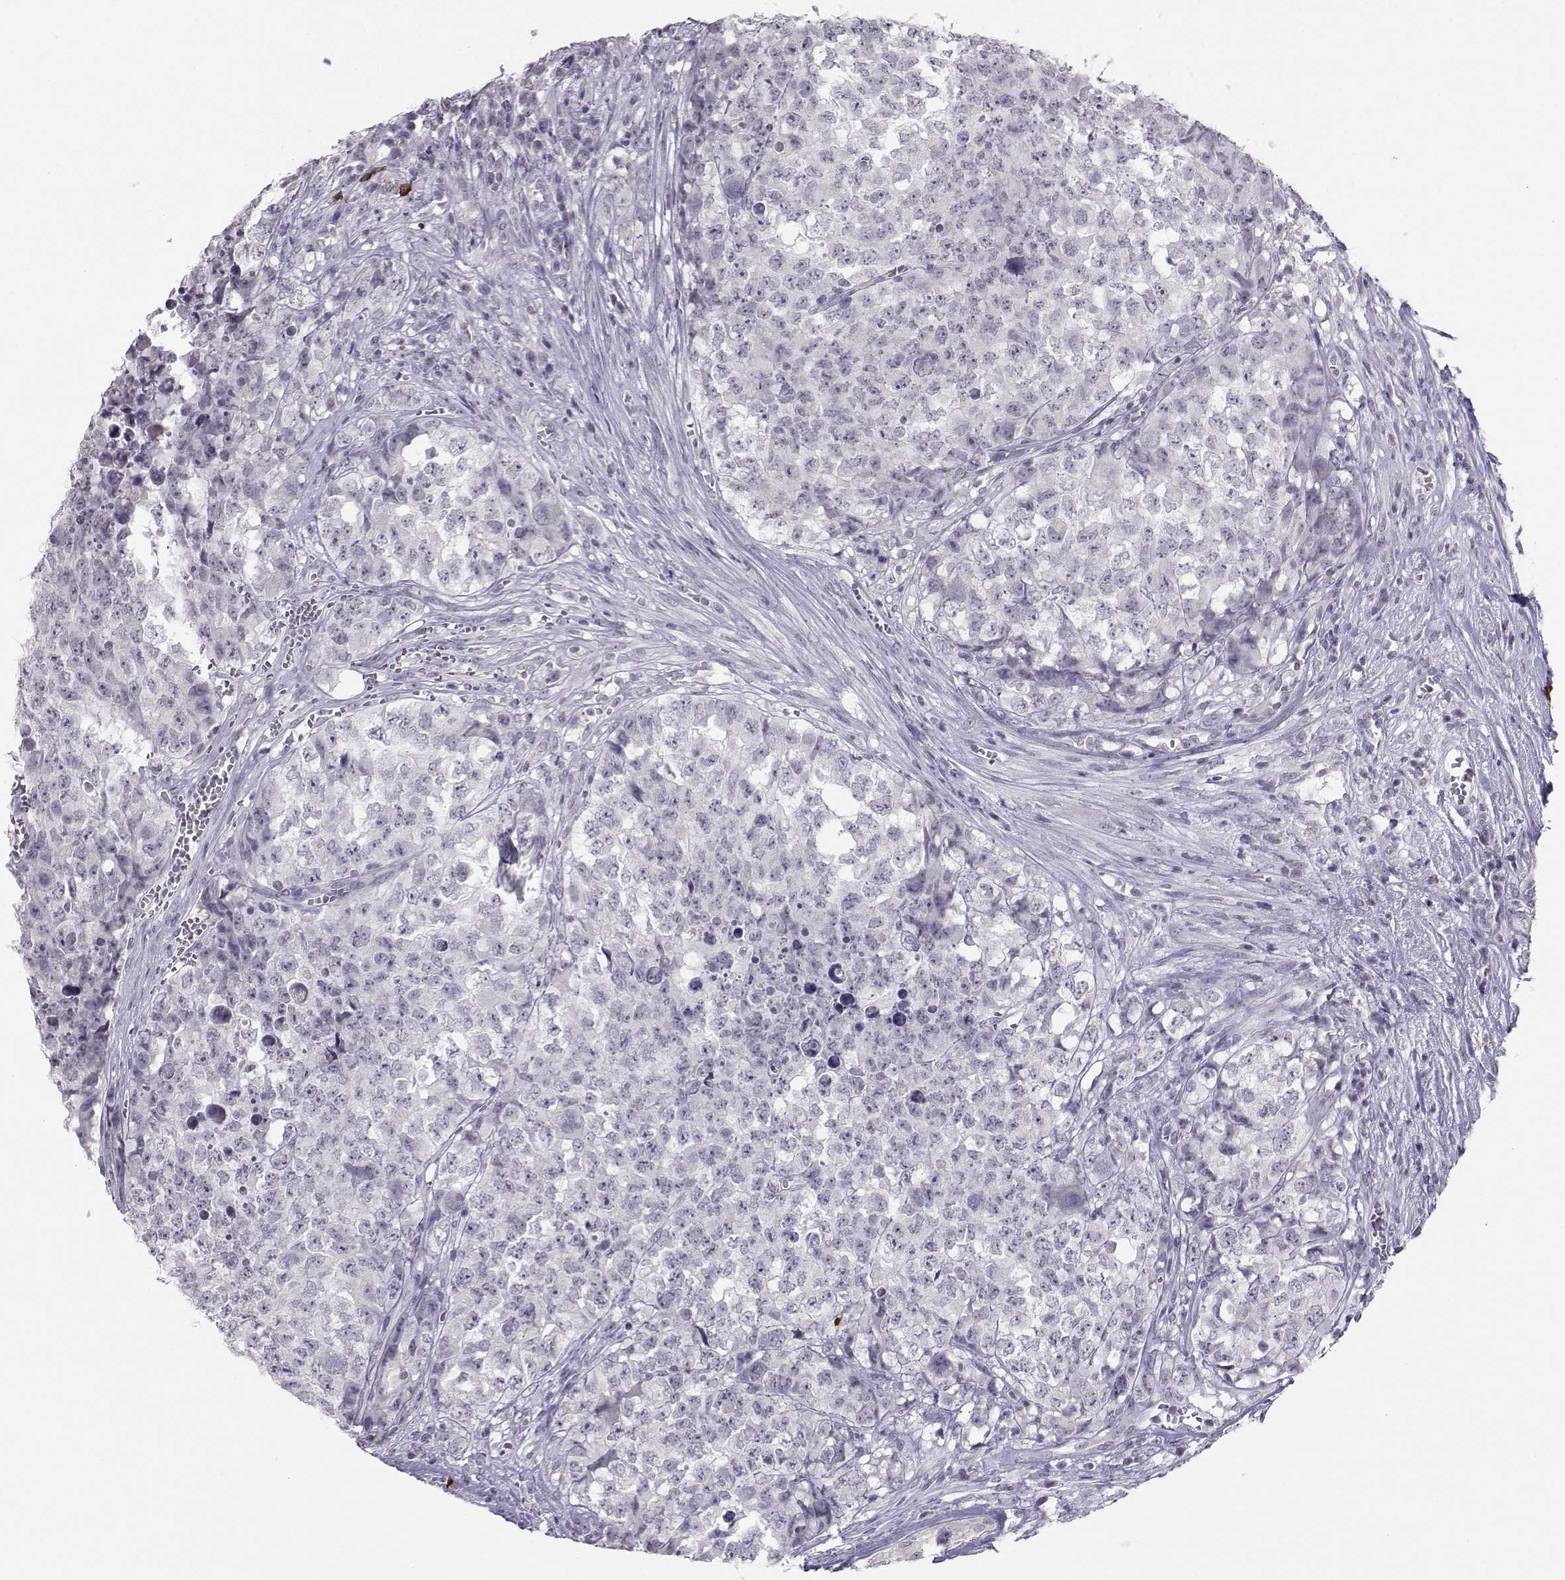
{"staining": {"intensity": "negative", "quantity": "none", "location": "none"}, "tissue": "testis cancer", "cell_type": "Tumor cells", "image_type": "cancer", "snomed": [{"axis": "morphology", "description": "Carcinoma, Embryonal, NOS"}, {"axis": "topography", "description": "Testis"}], "caption": "Histopathology image shows no significant protein expression in tumor cells of embryonal carcinoma (testis).", "gene": "DNAAF1", "patient": {"sex": "male", "age": 23}}